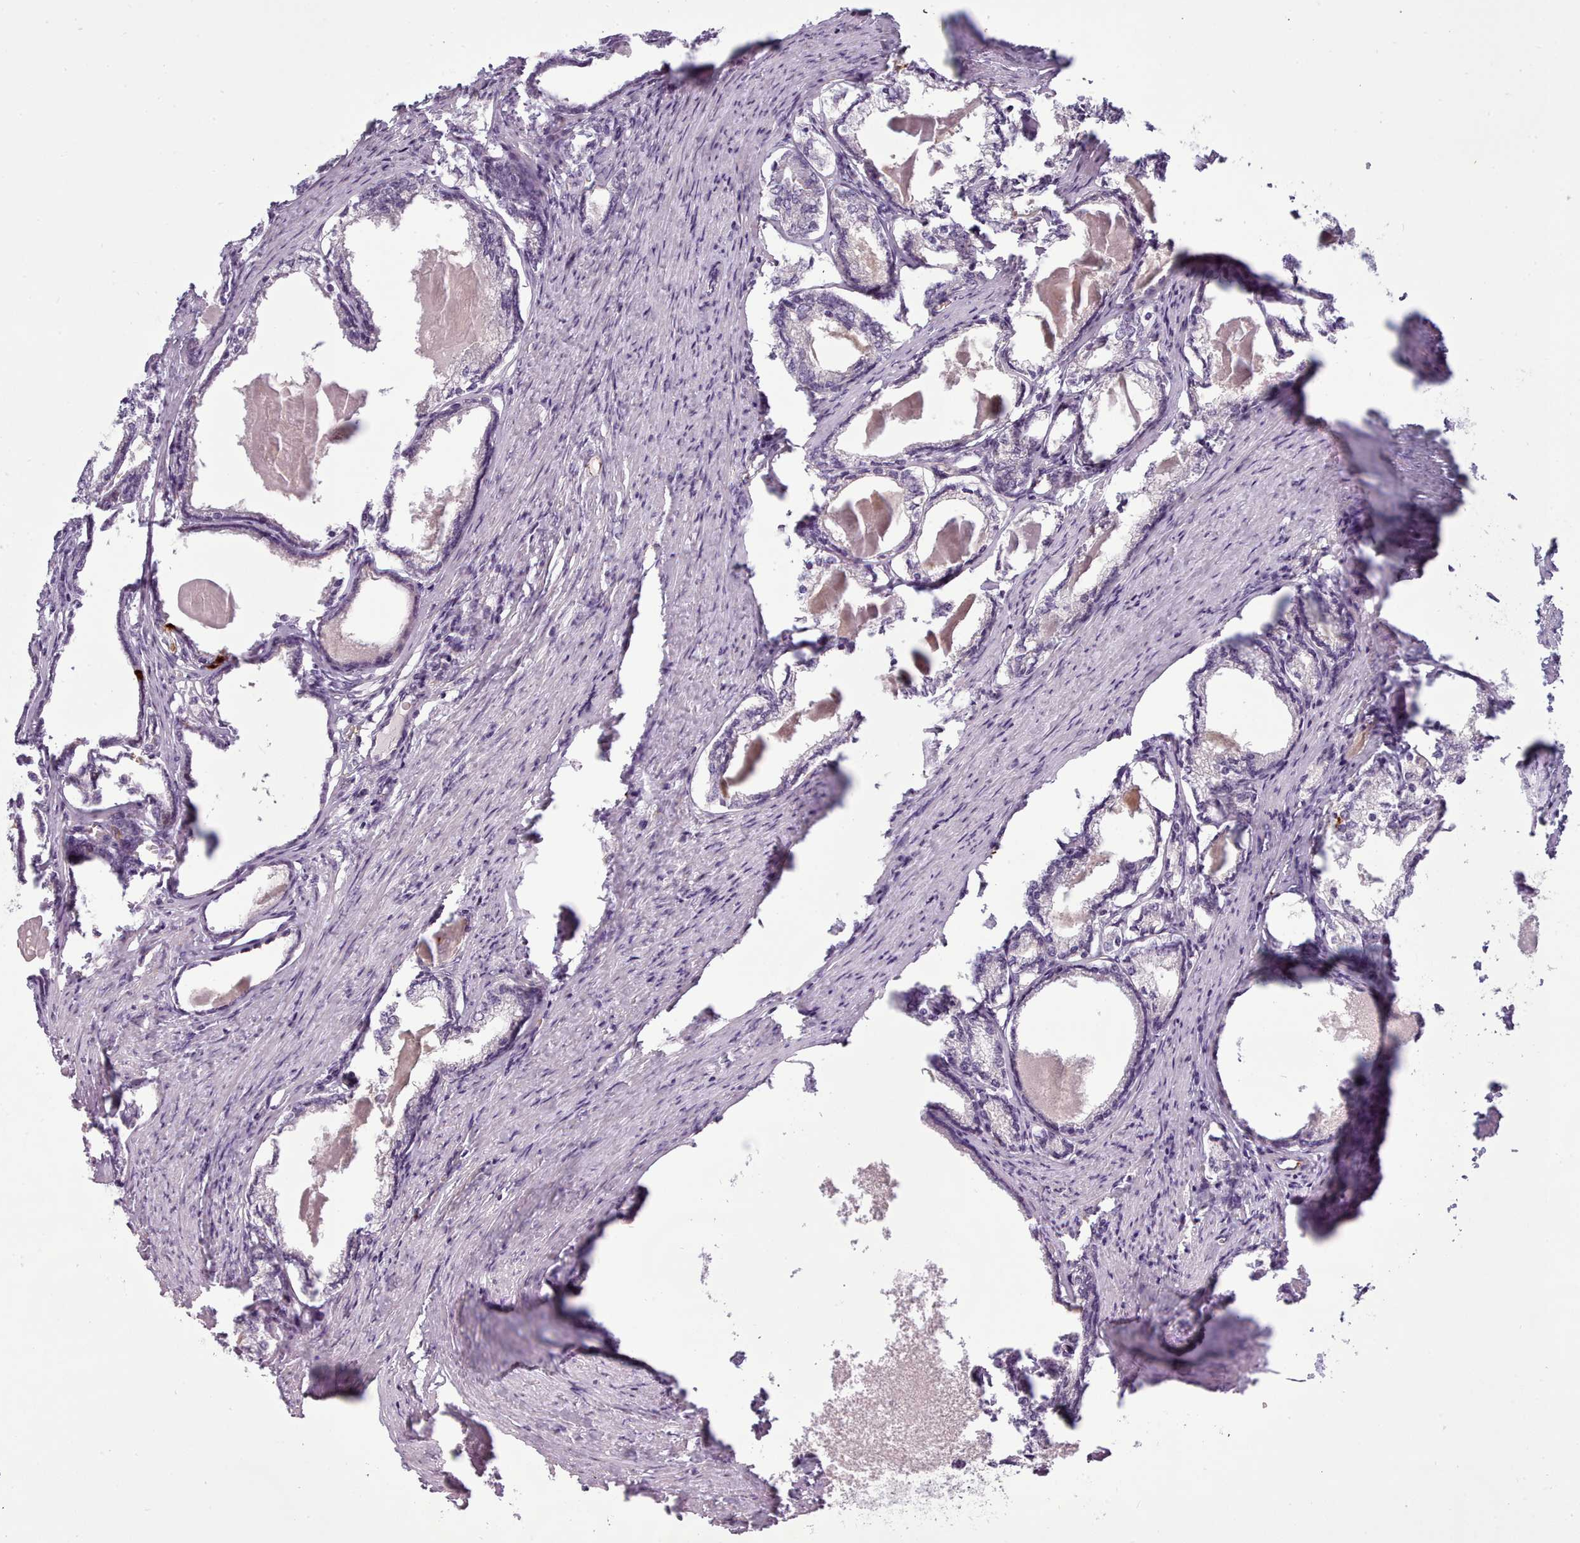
{"staining": {"intensity": "negative", "quantity": "none", "location": "none"}, "tissue": "prostate cancer", "cell_type": "Tumor cells", "image_type": "cancer", "snomed": [{"axis": "morphology", "description": "Adenocarcinoma, High grade"}, {"axis": "topography", "description": "Prostate"}], "caption": "There is no significant positivity in tumor cells of high-grade adenocarcinoma (prostate). (DAB IHC, high magnification).", "gene": "NDST2", "patient": {"sex": "male", "age": 69}}